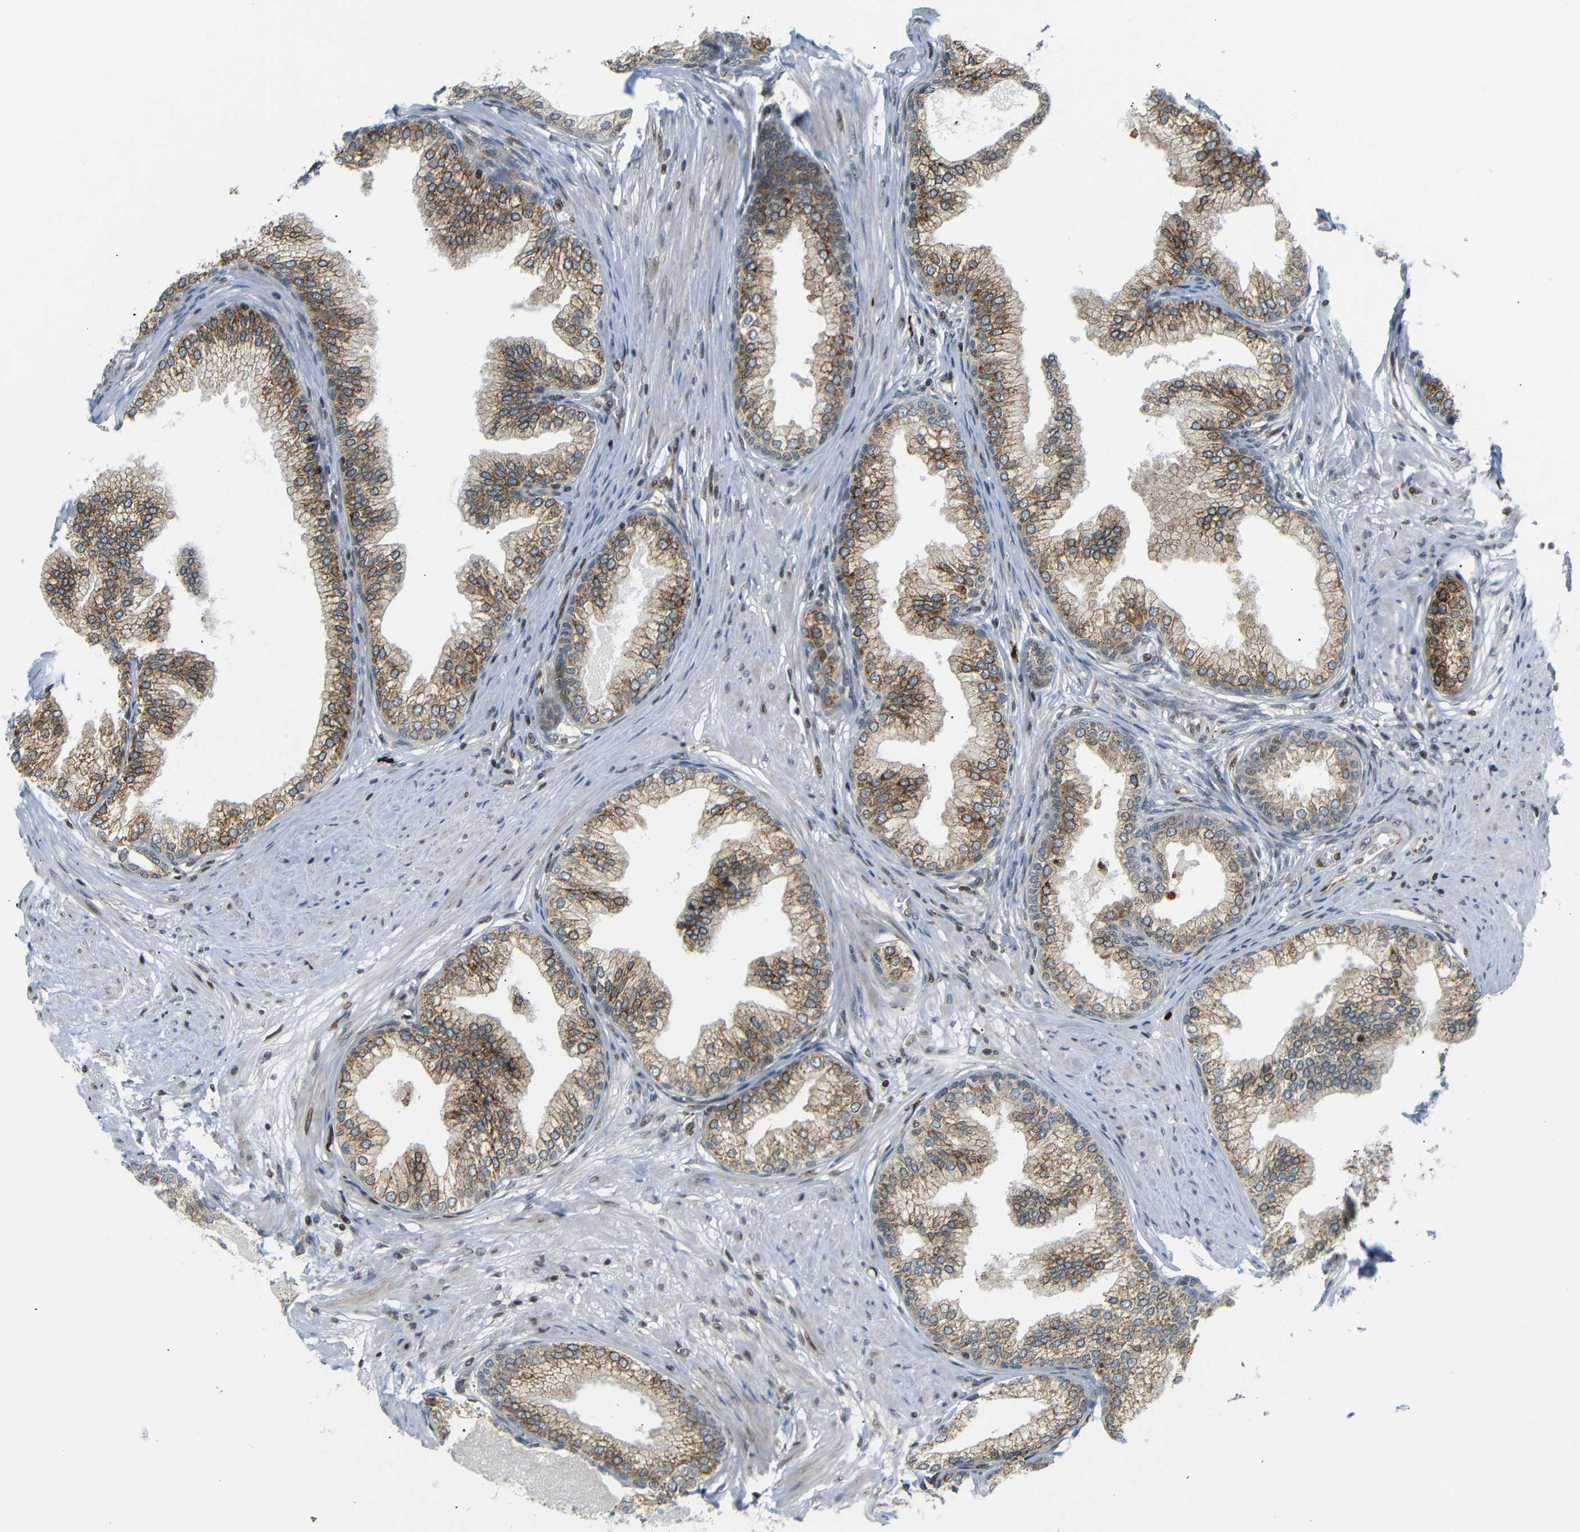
{"staining": {"intensity": "moderate", "quantity": ">75%", "location": "cytoplasmic/membranous,nuclear"}, "tissue": "prostate", "cell_type": "Glandular cells", "image_type": "normal", "snomed": [{"axis": "morphology", "description": "Normal tissue, NOS"}, {"axis": "morphology", "description": "Urothelial carcinoma, Low grade"}, {"axis": "topography", "description": "Urinary bladder"}, {"axis": "topography", "description": "Prostate"}], "caption": "Prostate was stained to show a protein in brown. There is medium levels of moderate cytoplasmic/membranous,nuclear positivity in about >75% of glandular cells. Using DAB (brown) and hematoxylin (blue) stains, captured at high magnification using brightfield microscopy.", "gene": "SPCS2", "patient": {"sex": "male", "age": 60}}